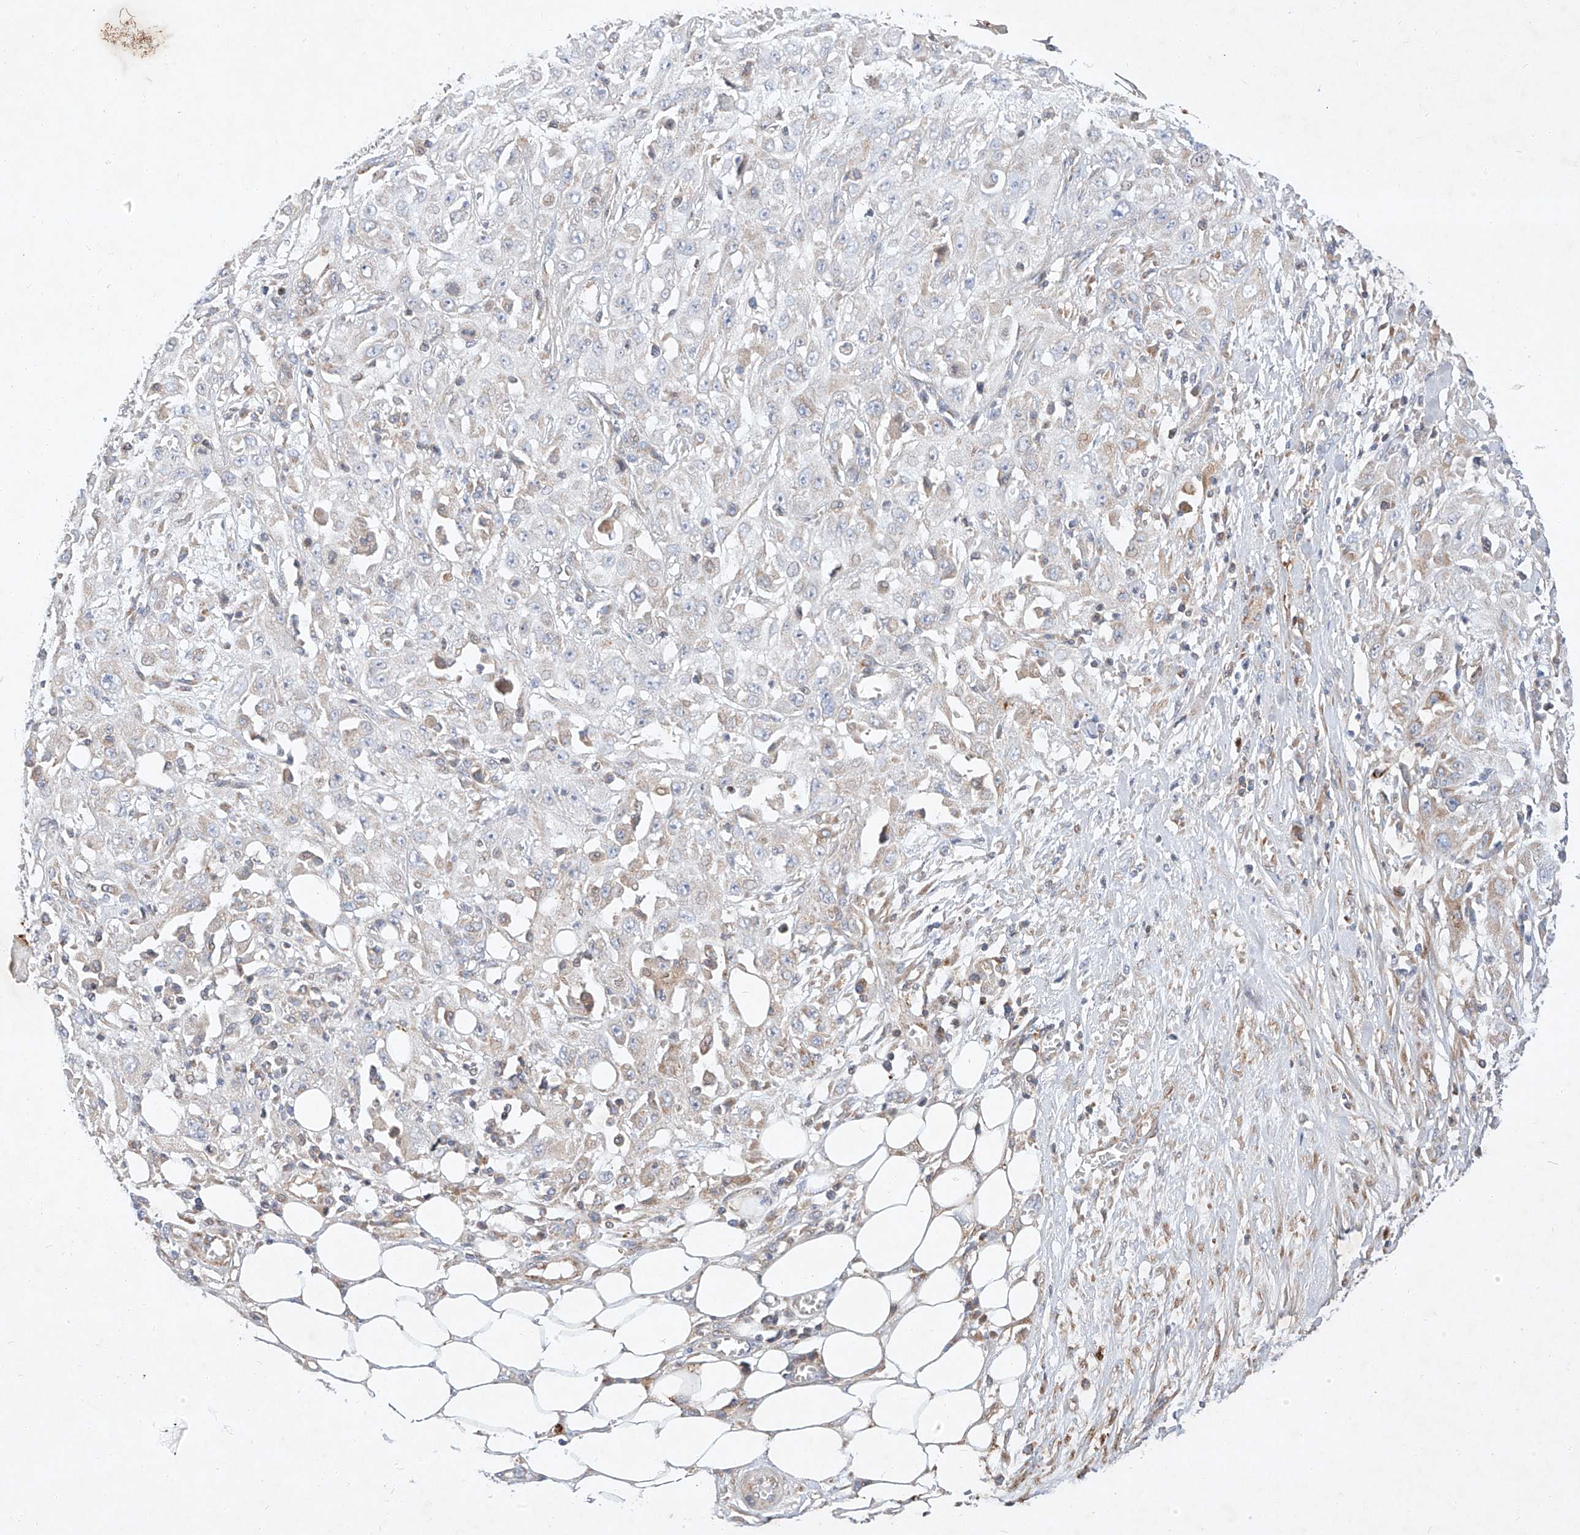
{"staining": {"intensity": "weak", "quantity": "<25%", "location": "cytoplasmic/membranous"}, "tissue": "skin cancer", "cell_type": "Tumor cells", "image_type": "cancer", "snomed": [{"axis": "morphology", "description": "Squamous cell carcinoma, NOS"}, {"axis": "morphology", "description": "Squamous cell carcinoma, metastatic, NOS"}, {"axis": "topography", "description": "Skin"}, {"axis": "topography", "description": "Lymph node"}], "caption": "A high-resolution histopathology image shows immunohistochemistry (IHC) staining of skin cancer (metastatic squamous cell carcinoma), which demonstrates no significant staining in tumor cells.", "gene": "OSGEPL1", "patient": {"sex": "male", "age": 75}}